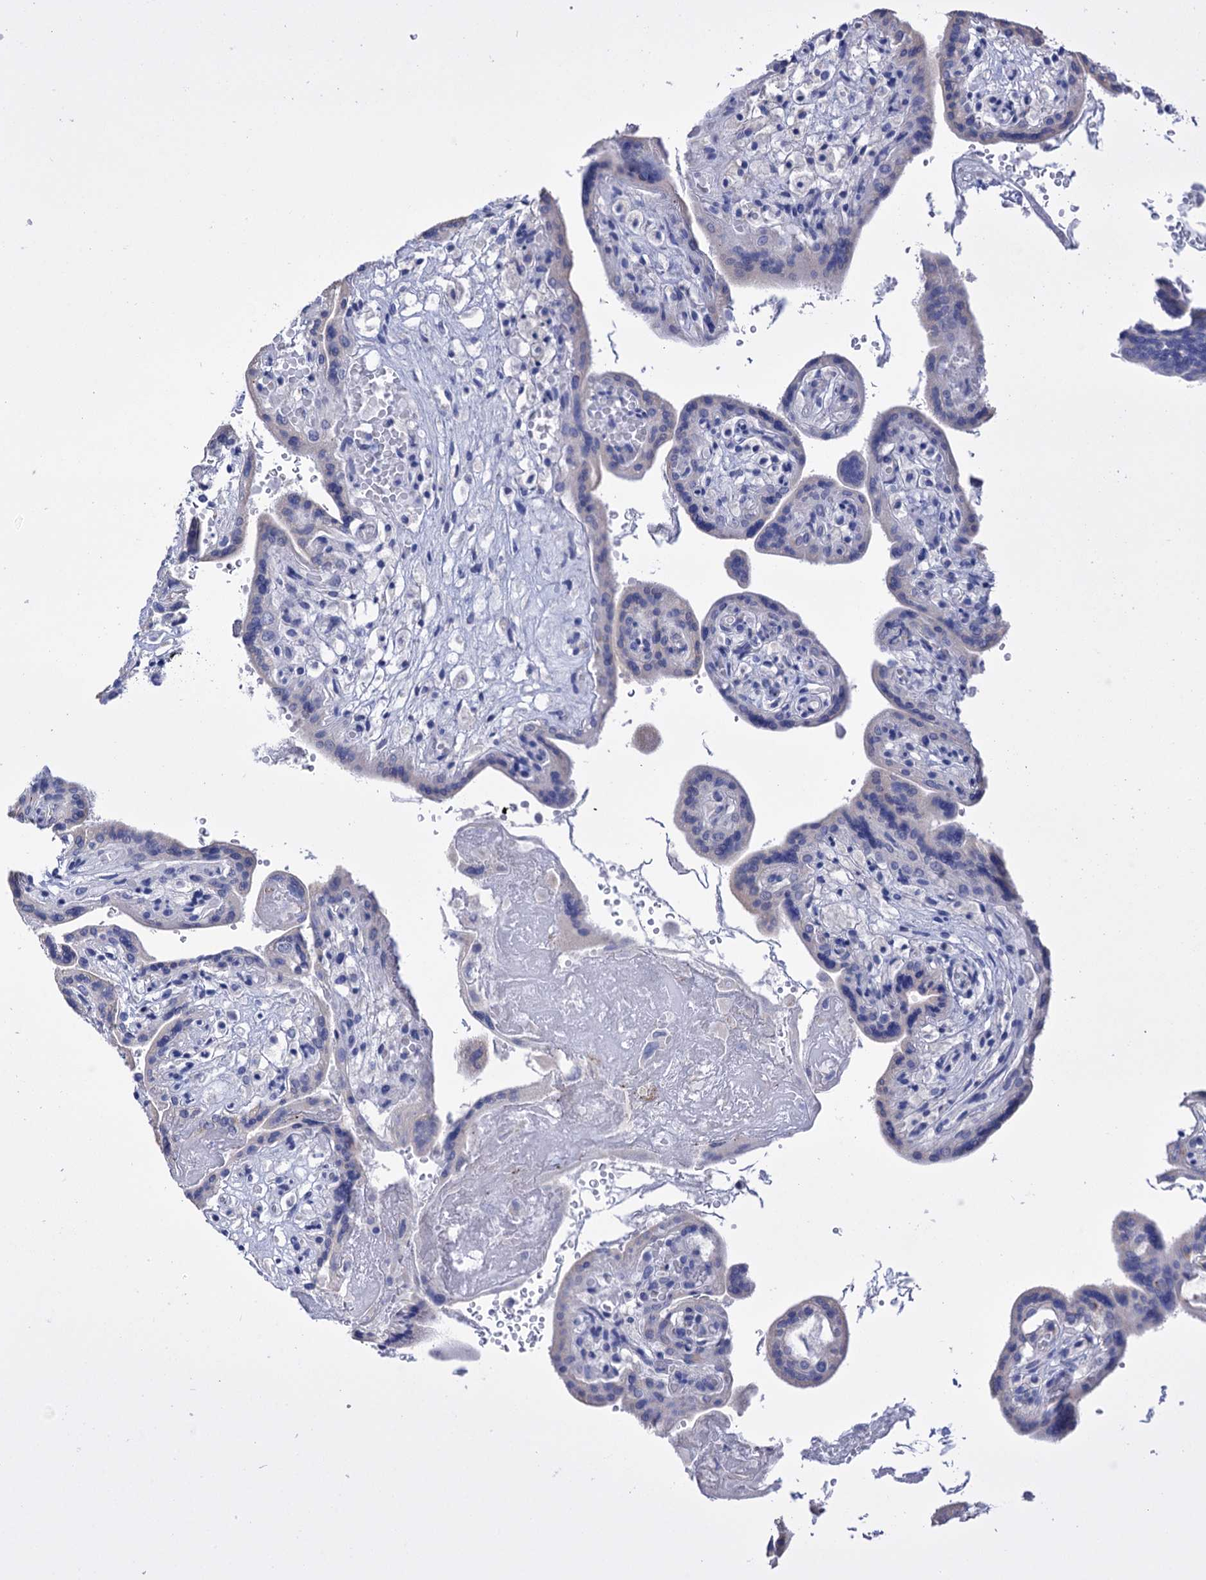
{"staining": {"intensity": "moderate", "quantity": "25%-75%", "location": "cytoplasmic/membranous"}, "tissue": "placenta", "cell_type": "Trophoblastic cells", "image_type": "normal", "snomed": [{"axis": "morphology", "description": "Normal tissue, NOS"}, {"axis": "topography", "description": "Placenta"}], "caption": "Immunohistochemistry image of normal placenta stained for a protein (brown), which reveals medium levels of moderate cytoplasmic/membranous expression in about 25%-75% of trophoblastic cells.", "gene": "BBS4", "patient": {"sex": "female", "age": 37}}